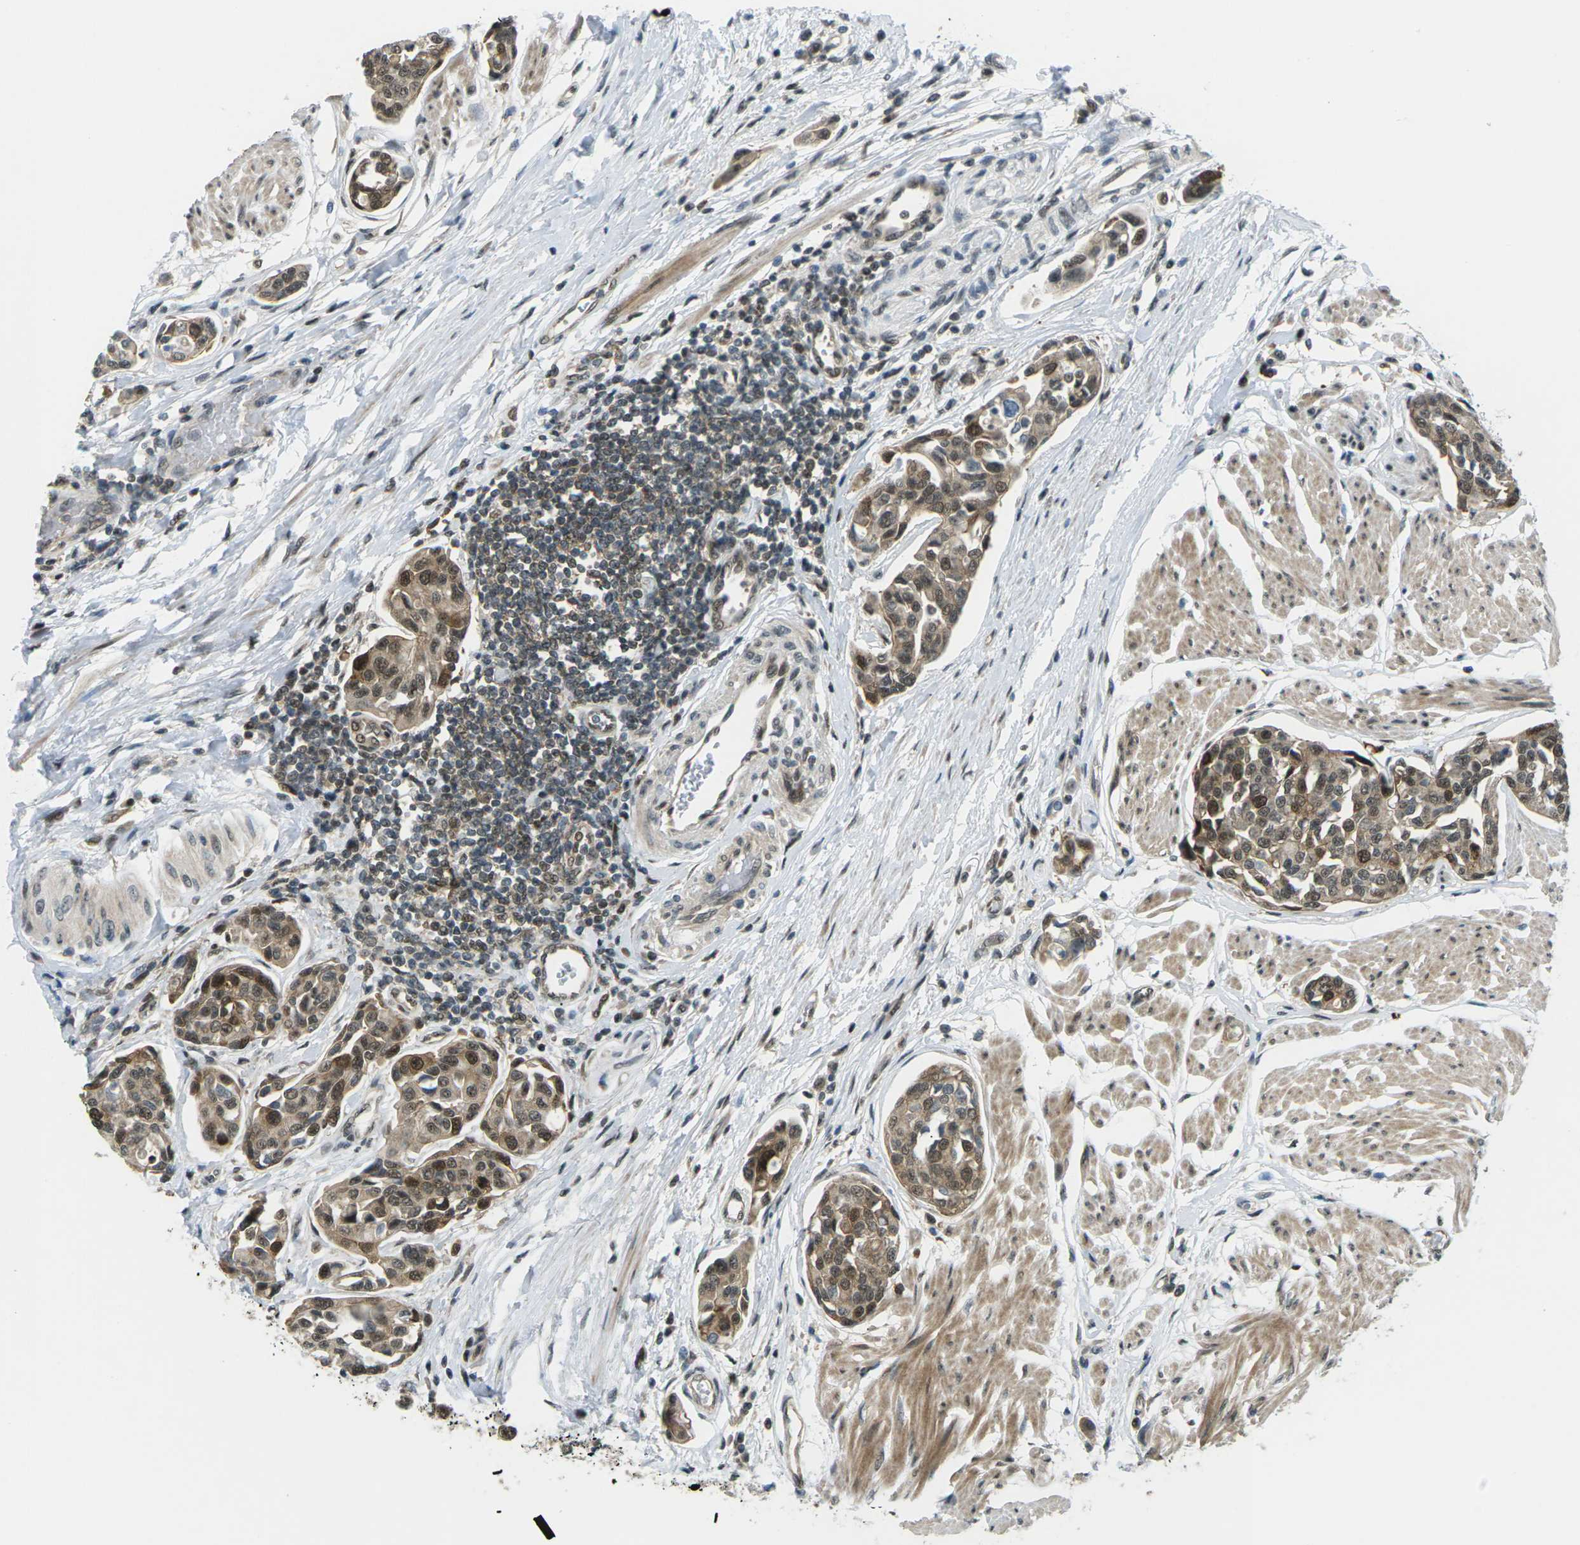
{"staining": {"intensity": "moderate", "quantity": ">75%", "location": "cytoplasmic/membranous,nuclear"}, "tissue": "urothelial cancer", "cell_type": "Tumor cells", "image_type": "cancer", "snomed": [{"axis": "morphology", "description": "Urothelial carcinoma, High grade"}, {"axis": "topography", "description": "Urinary bladder"}], "caption": "IHC micrograph of urothelial cancer stained for a protein (brown), which exhibits medium levels of moderate cytoplasmic/membranous and nuclear staining in about >75% of tumor cells.", "gene": "UBE2S", "patient": {"sex": "male", "age": 78}}